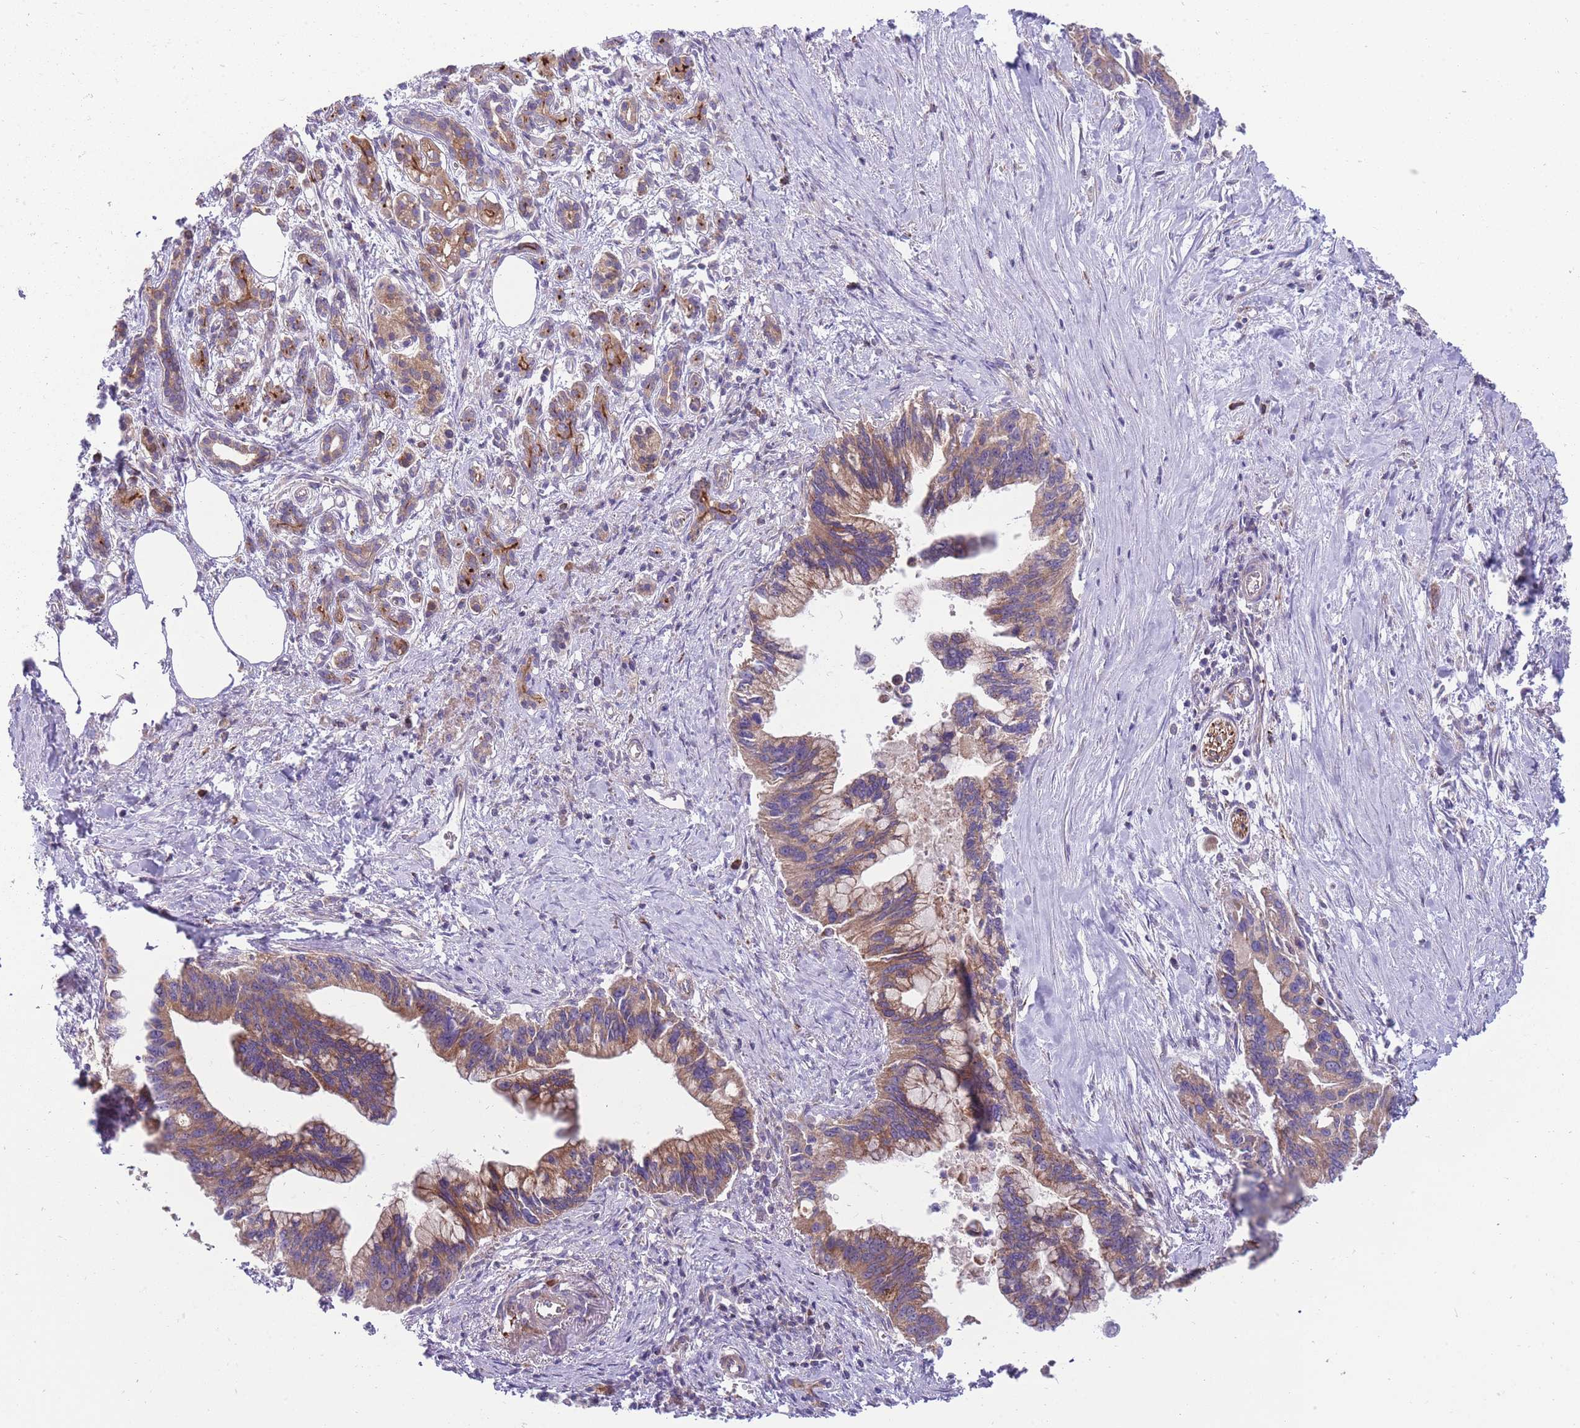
{"staining": {"intensity": "moderate", "quantity": ">75%", "location": "cytoplasmic/membranous"}, "tissue": "pancreatic cancer", "cell_type": "Tumor cells", "image_type": "cancer", "snomed": [{"axis": "morphology", "description": "Adenocarcinoma, NOS"}, {"axis": "topography", "description": "Pancreas"}], "caption": "Adenocarcinoma (pancreatic) tissue shows moderate cytoplasmic/membranous staining in about >75% of tumor cells, visualized by immunohistochemistry. (DAB (3,3'-diaminobenzidine) = brown stain, brightfield microscopy at high magnification).", "gene": "ANKRD10", "patient": {"sex": "female", "age": 83}}